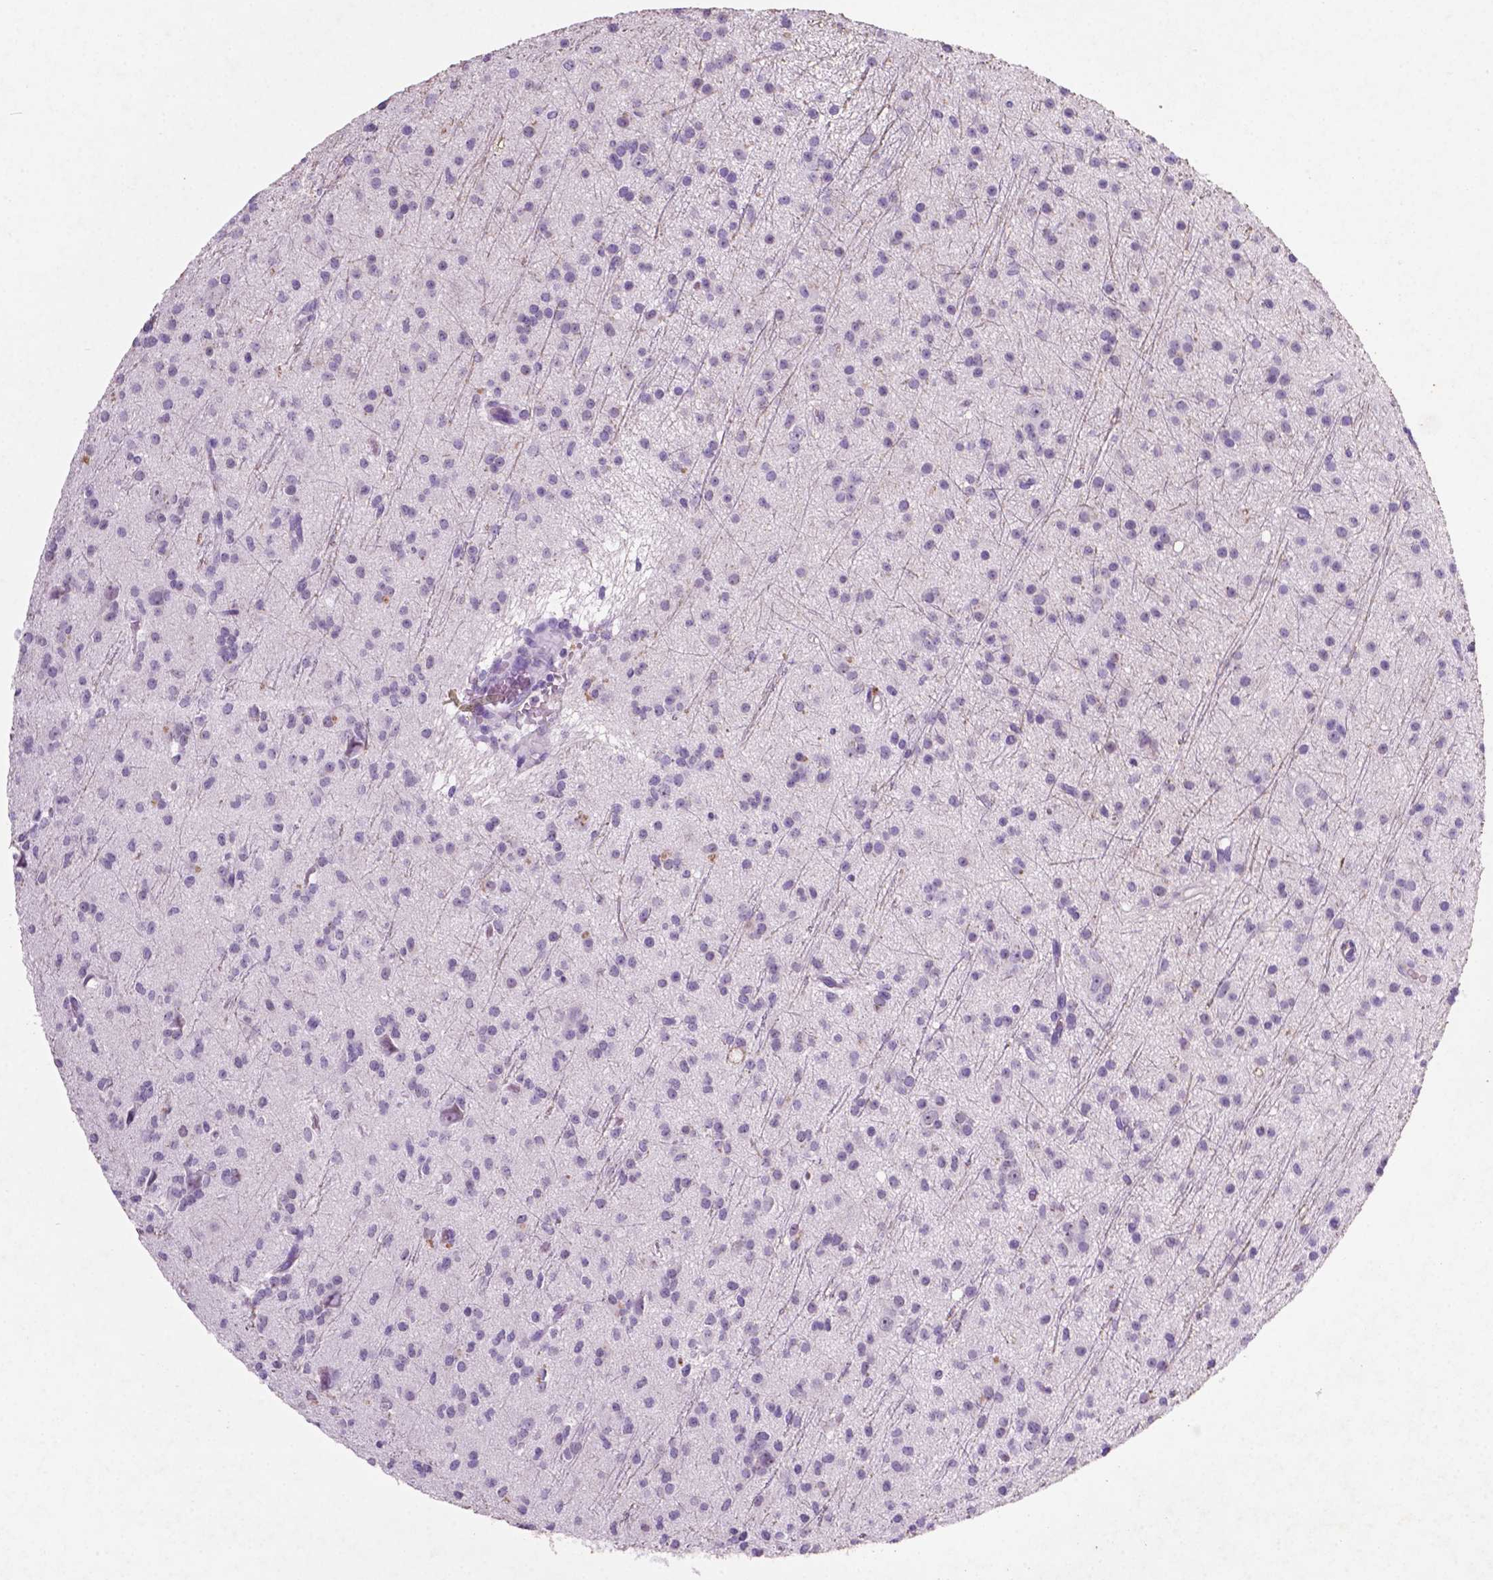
{"staining": {"intensity": "negative", "quantity": "none", "location": "none"}, "tissue": "glioma", "cell_type": "Tumor cells", "image_type": "cancer", "snomed": [{"axis": "morphology", "description": "Glioma, malignant, Low grade"}, {"axis": "topography", "description": "Brain"}], "caption": "An image of low-grade glioma (malignant) stained for a protein reveals no brown staining in tumor cells. The staining was performed using DAB (3,3'-diaminobenzidine) to visualize the protein expression in brown, while the nuclei were stained in blue with hematoxylin (Magnification: 20x).", "gene": "C18orf21", "patient": {"sex": "male", "age": 27}}